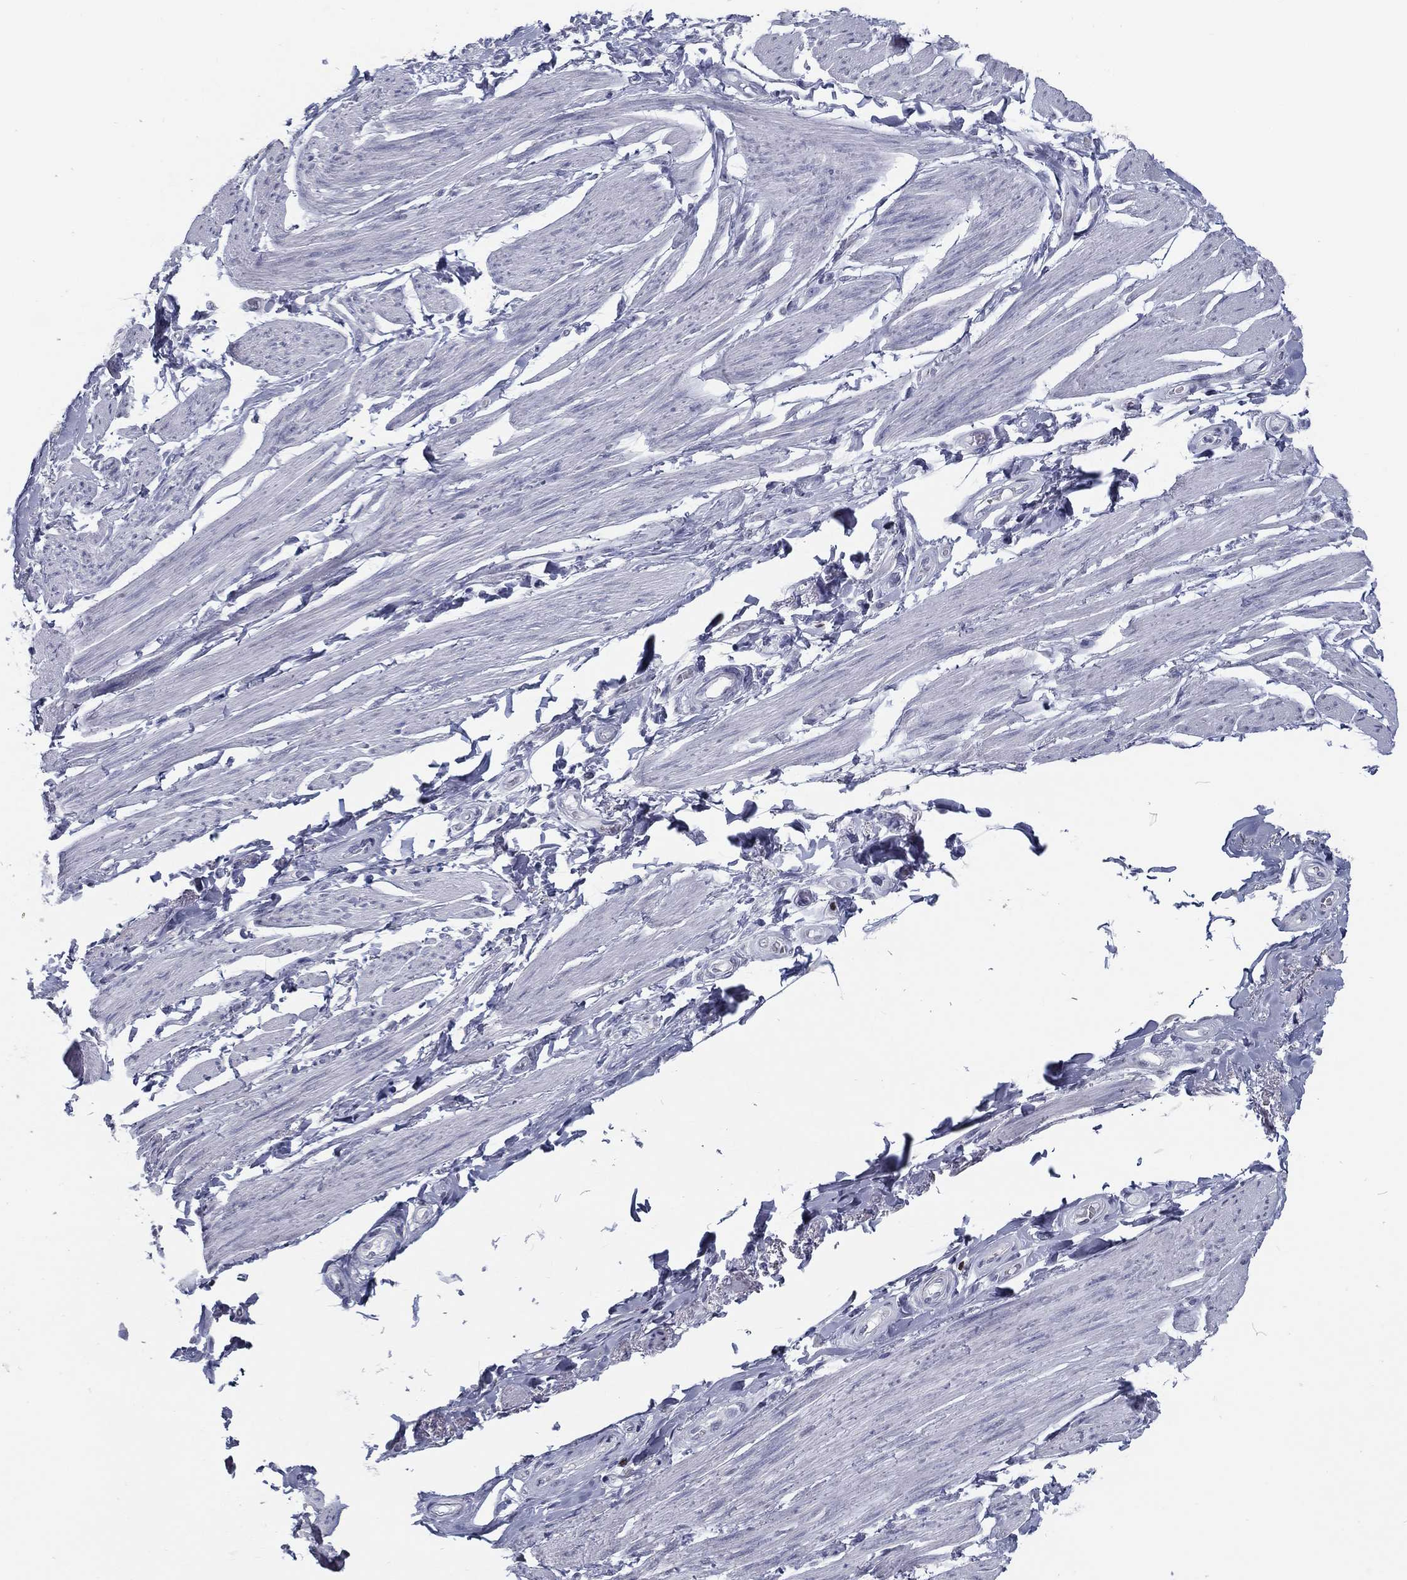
{"staining": {"intensity": "negative", "quantity": "none", "location": "none"}, "tissue": "soft tissue", "cell_type": "Fibroblasts", "image_type": "normal", "snomed": [{"axis": "morphology", "description": "Normal tissue, NOS"}, {"axis": "topography", "description": "Skeletal muscle"}, {"axis": "topography", "description": "Anal"}, {"axis": "topography", "description": "Peripheral nerve tissue"}], "caption": "An IHC photomicrograph of unremarkable soft tissue is shown. There is no staining in fibroblasts of soft tissue.", "gene": "PYHIN1", "patient": {"sex": "male", "age": 53}}